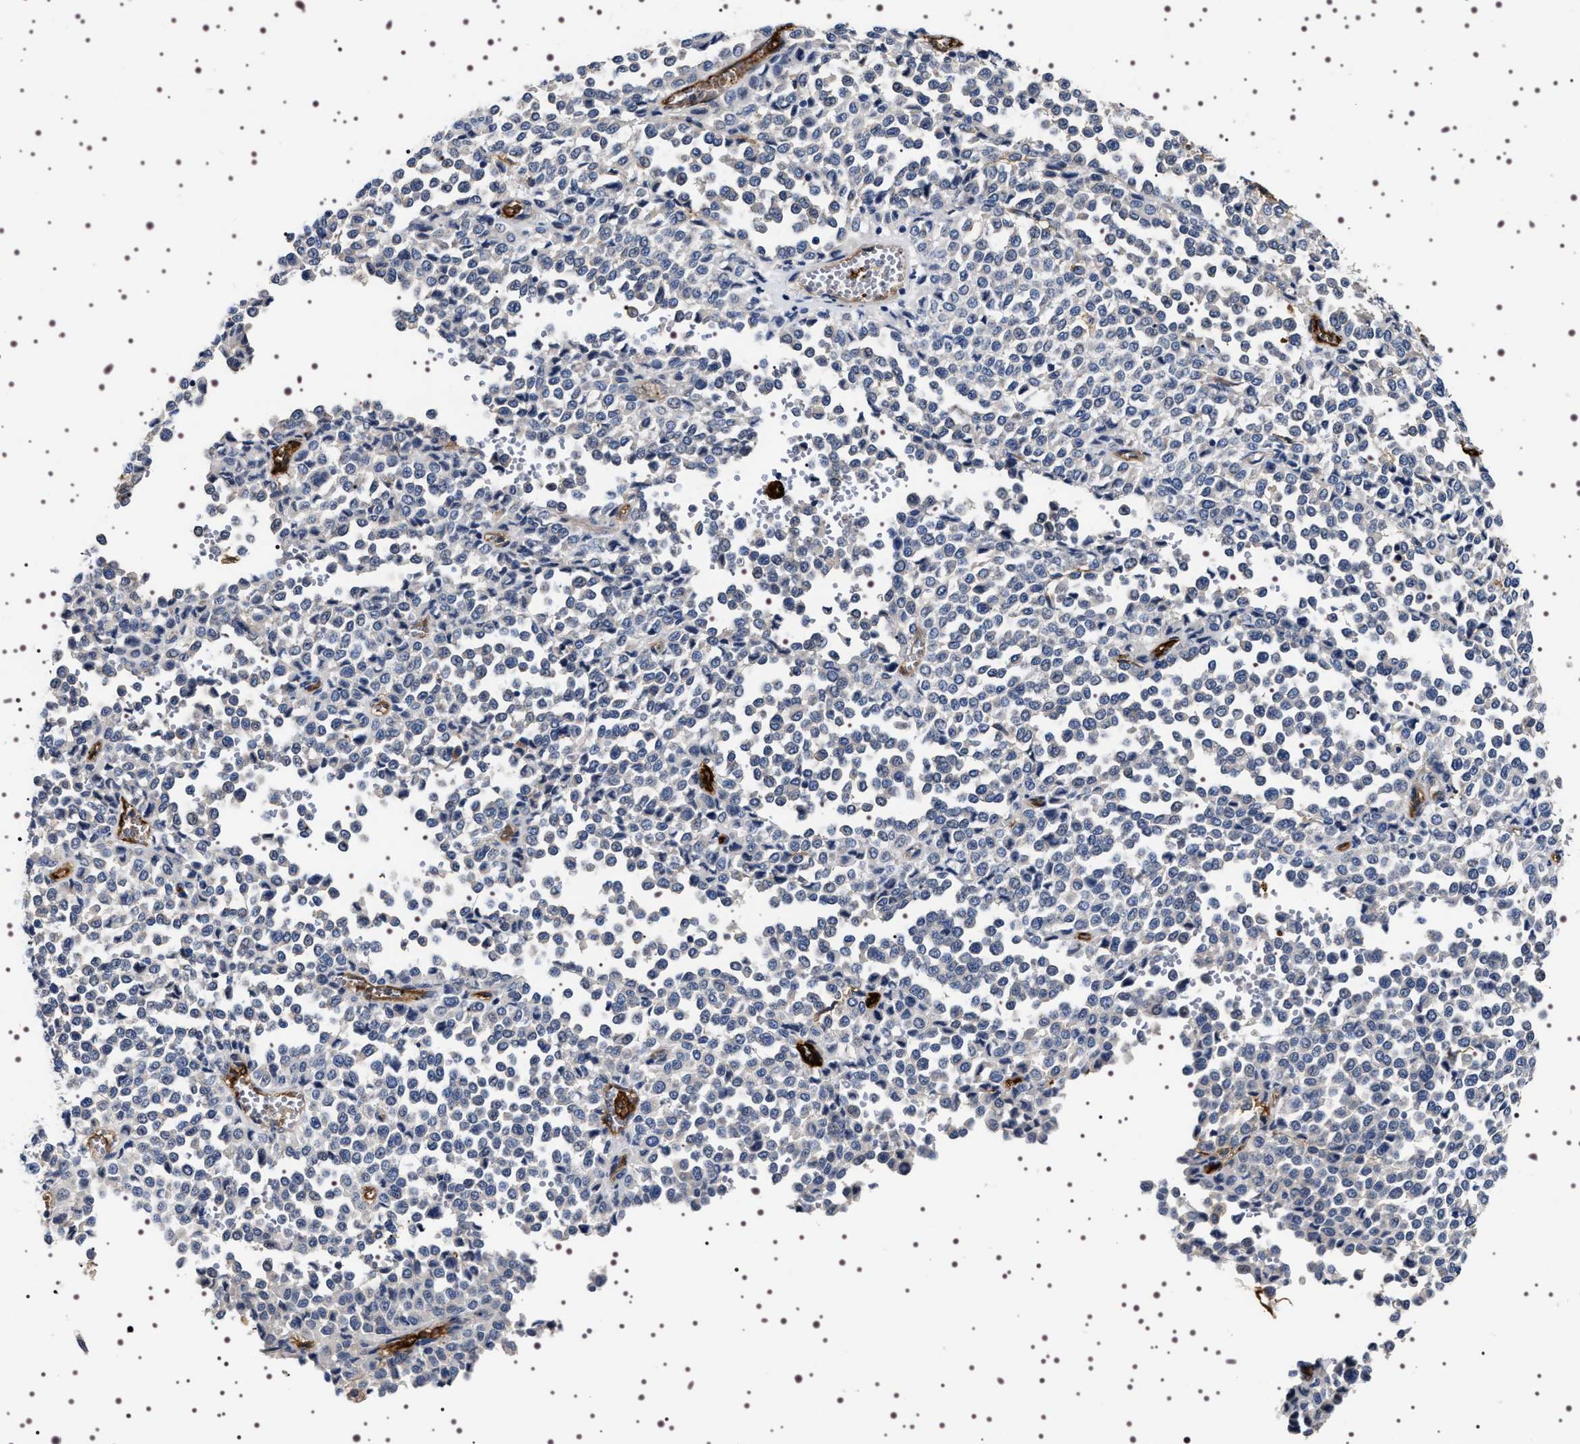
{"staining": {"intensity": "negative", "quantity": "none", "location": "none"}, "tissue": "melanoma", "cell_type": "Tumor cells", "image_type": "cancer", "snomed": [{"axis": "morphology", "description": "Malignant melanoma, Metastatic site"}, {"axis": "topography", "description": "Pancreas"}], "caption": "An image of human melanoma is negative for staining in tumor cells. (Stains: DAB IHC with hematoxylin counter stain, Microscopy: brightfield microscopy at high magnification).", "gene": "ALPL", "patient": {"sex": "female", "age": 30}}